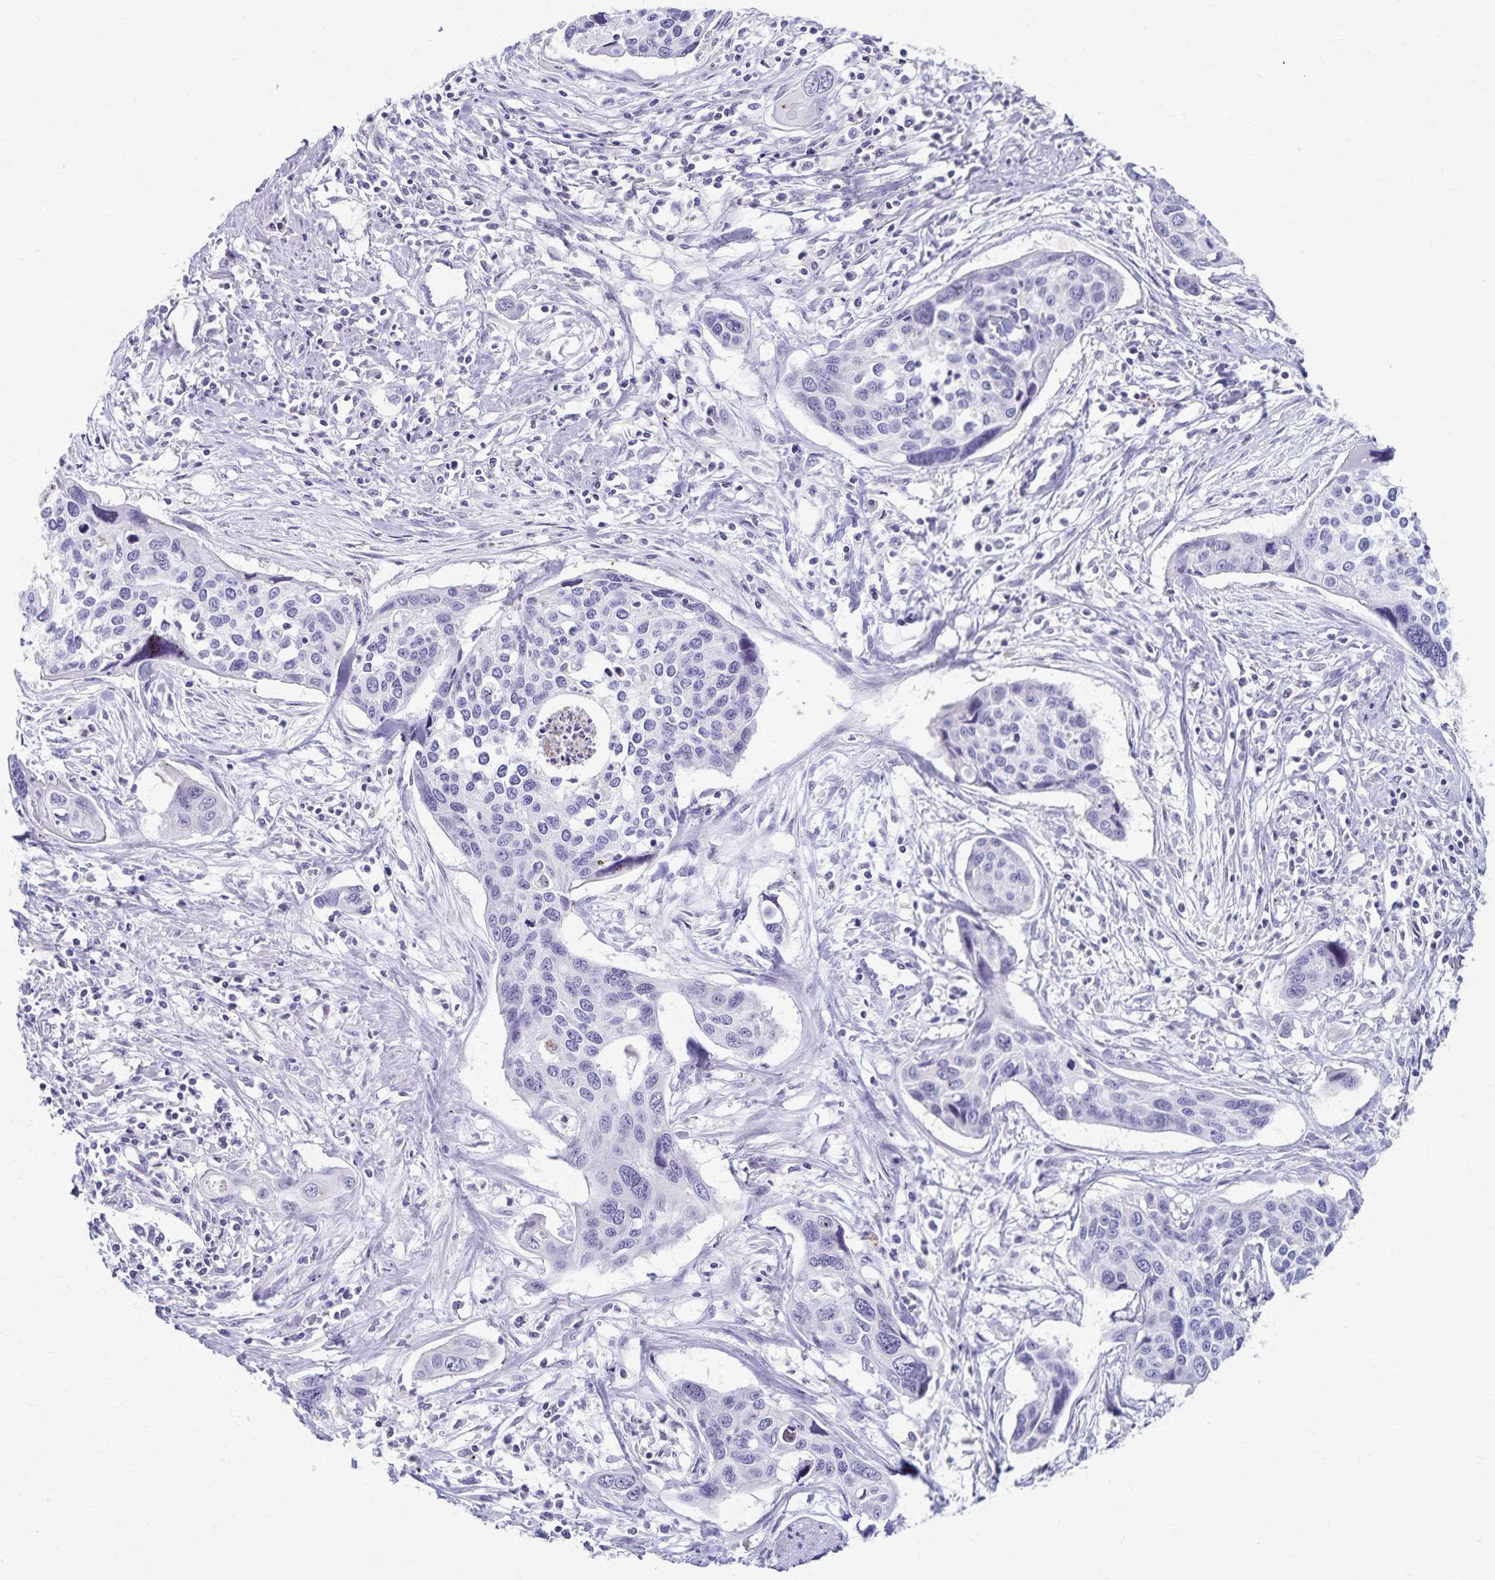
{"staining": {"intensity": "negative", "quantity": "none", "location": "none"}, "tissue": "cervical cancer", "cell_type": "Tumor cells", "image_type": "cancer", "snomed": [{"axis": "morphology", "description": "Squamous cell carcinoma, NOS"}, {"axis": "topography", "description": "Cervix"}], "caption": "This is an immunohistochemistry (IHC) photomicrograph of squamous cell carcinoma (cervical). There is no staining in tumor cells.", "gene": "TMEM60", "patient": {"sex": "female", "age": 31}}